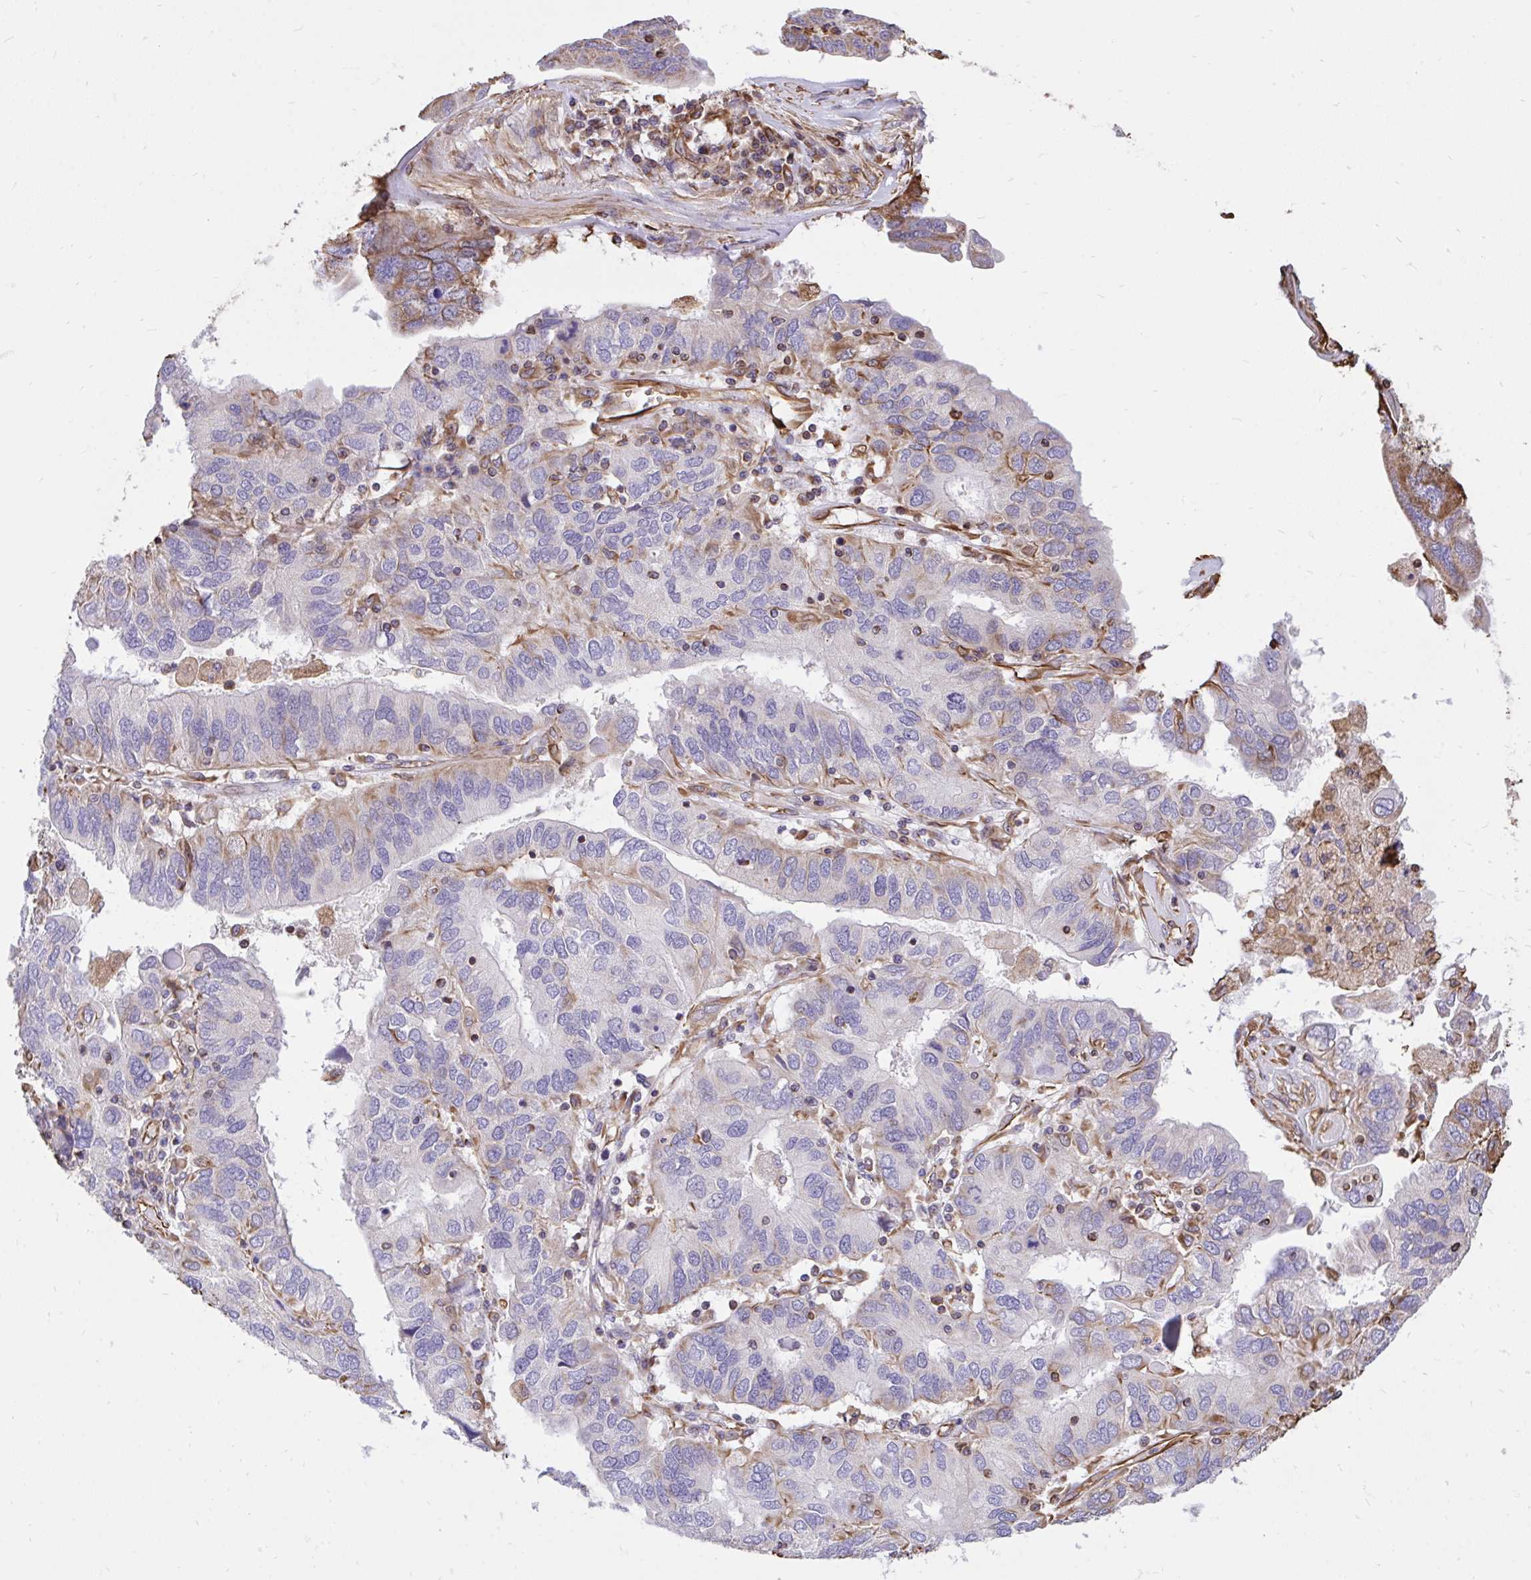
{"staining": {"intensity": "moderate", "quantity": "<25%", "location": "cytoplasmic/membranous"}, "tissue": "ovarian cancer", "cell_type": "Tumor cells", "image_type": "cancer", "snomed": [{"axis": "morphology", "description": "Cystadenocarcinoma, serous, NOS"}, {"axis": "topography", "description": "Ovary"}], "caption": "Protein expression by immunohistochemistry shows moderate cytoplasmic/membranous expression in about <25% of tumor cells in ovarian serous cystadenocarcinoma.", "gene": "RNF103", "patient": {"sex": "female", "age": 79}}